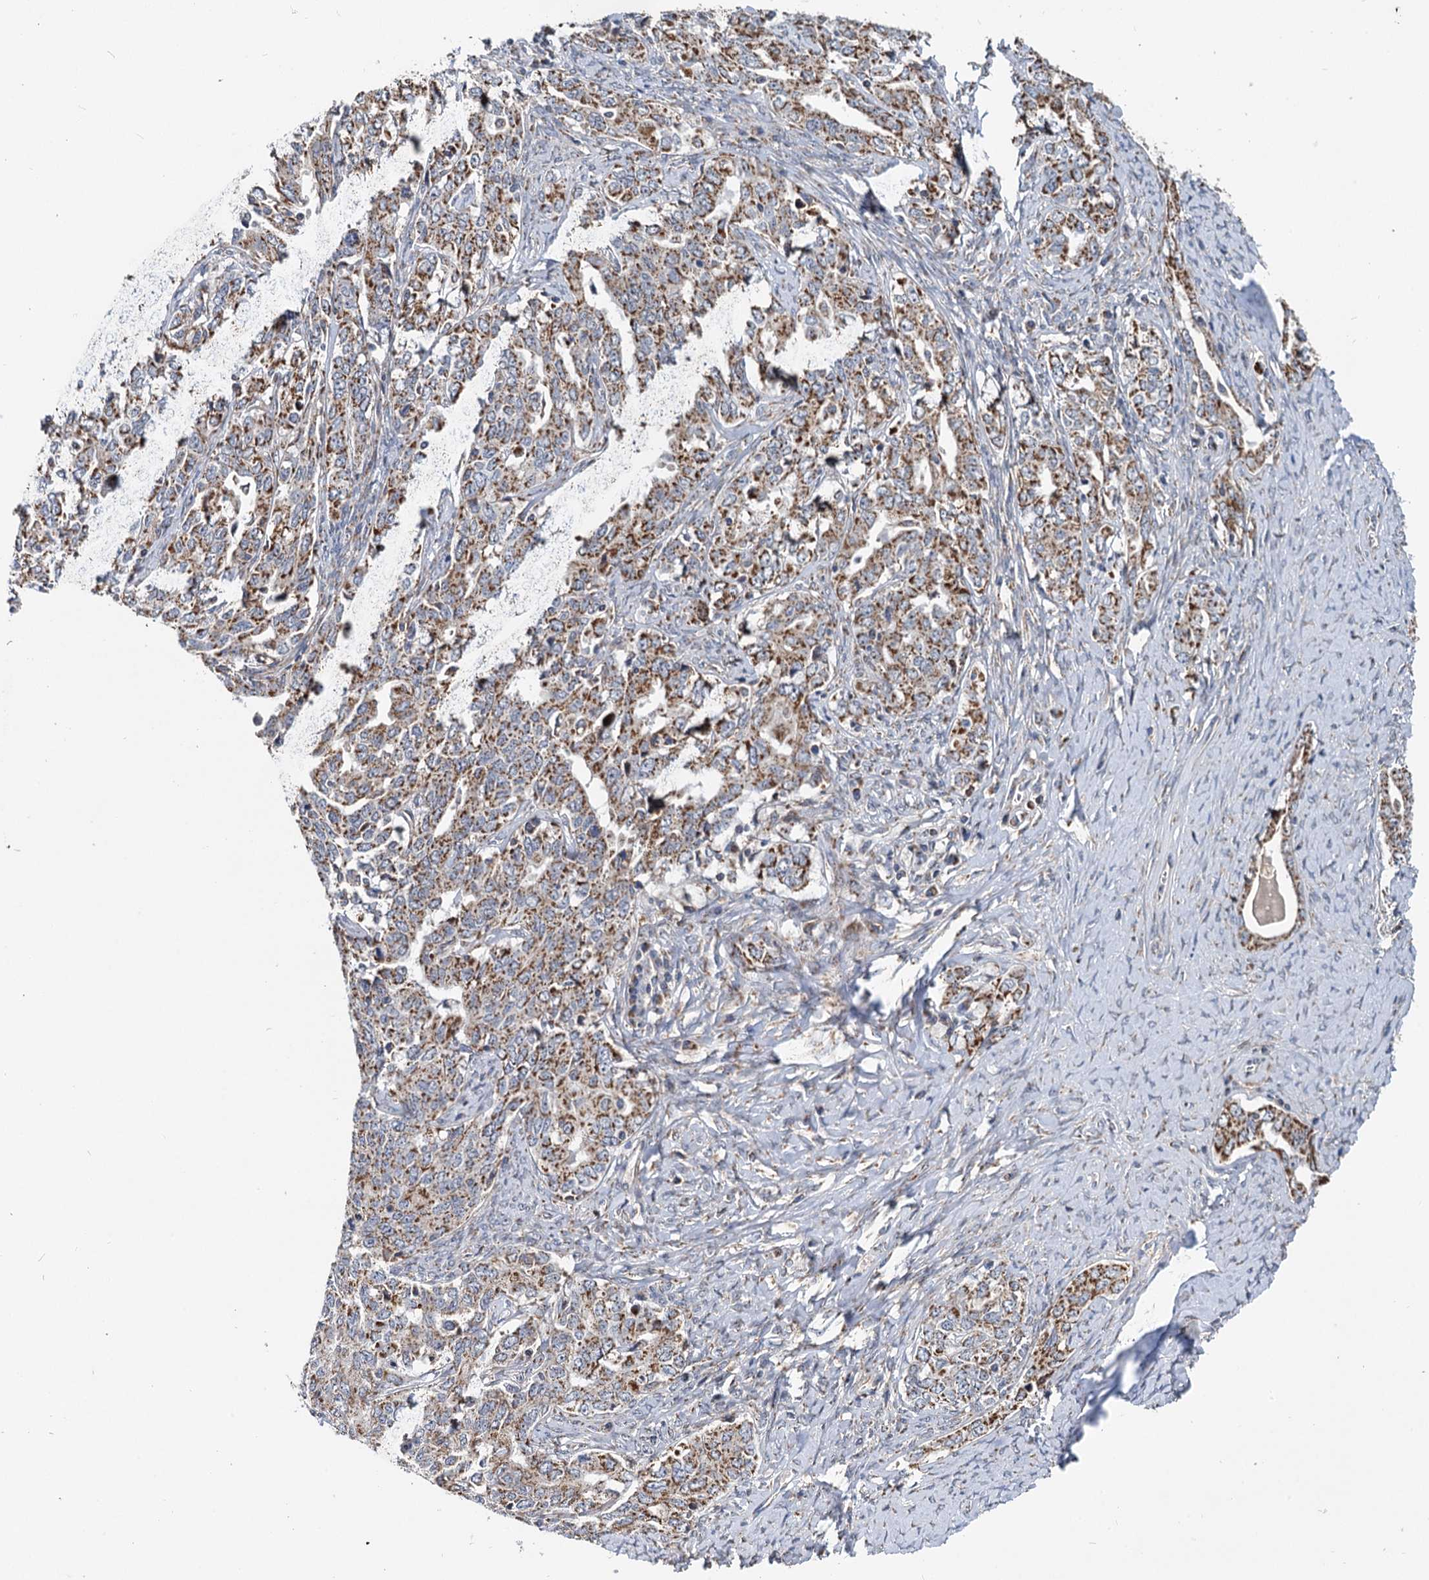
{"staining": {"intensity": "moderate", "quantity": ">75%", "location": "cytoplasmic/membranous"}, "tissue": "ovarian cancer", "cell_type": "Tumor cells", "image_type": "cancer", "snomed": [{"axis": "morphology", "description": "Carcinoma, endometroid"}, {"axis": "topography", "description": "Ovary"}], "caption": "Tumor cells show medium levels of moderate cytoplasmic/membranous staining in about >75% of cells in human ovarian cancer (endometroid carcinoma). (DAB (3,3'-diaminobenzidine) = brown stain, brightfield microscopy at high magnification).", "gene": "SPRYD3", "patient": {"sex": "female", "age": 62}}